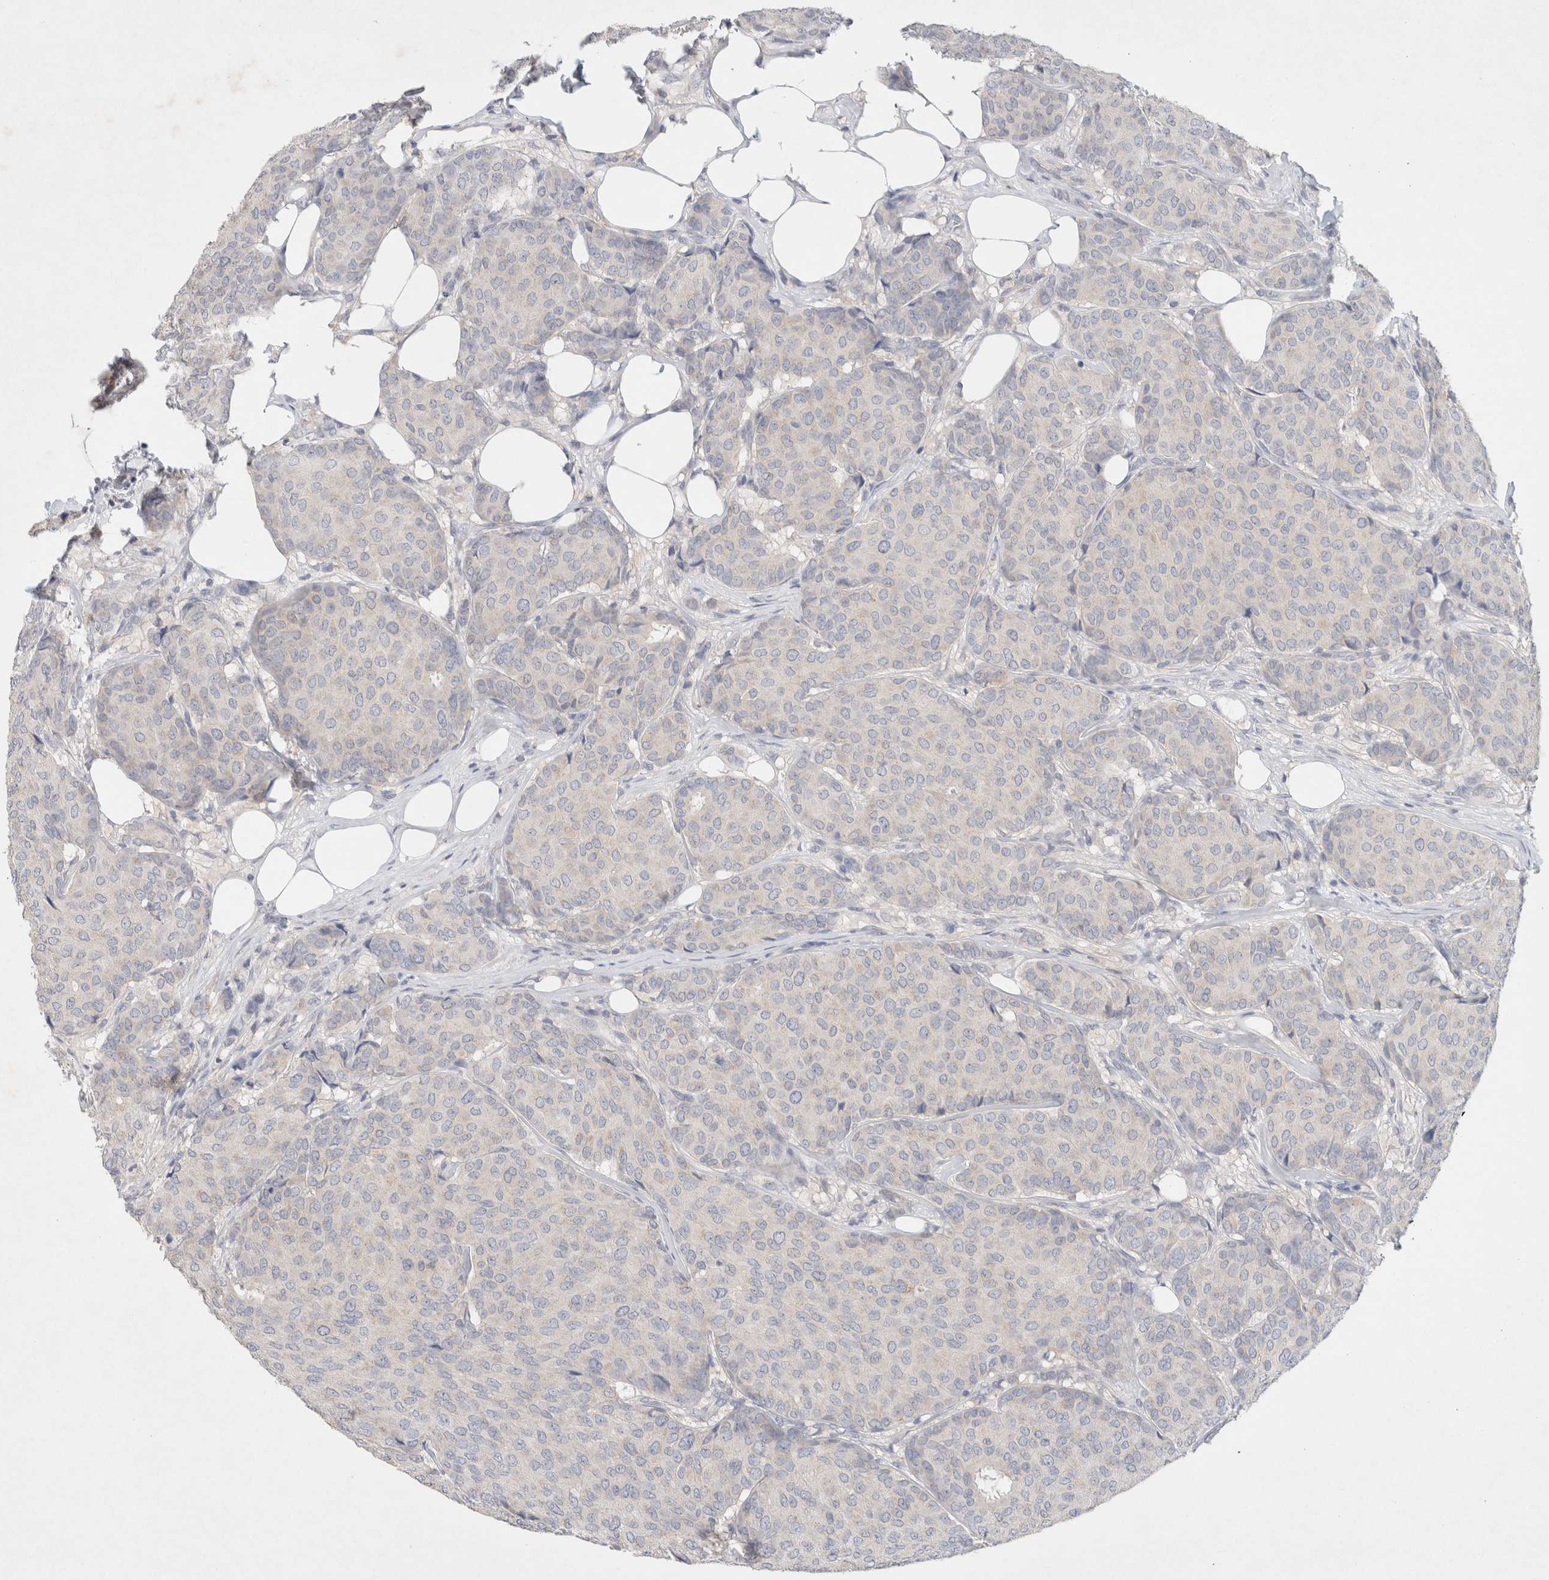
{"staining": {"intensity": "negative", "quantity": "none", "location": "none"}, "tissue": "breast cancer", "cell_type": "Tumor cells", "image_type": "cancer", "snomed": [{"axis": "morphology", "description": "Duct carcinoma"}, {"axis": "topography", "description": "Breast"}], "caption": "There is no significant staining in tumor cells of breast cancer.", "gene": "MPP2", "patient": {"sex": "female", "age": 75}}